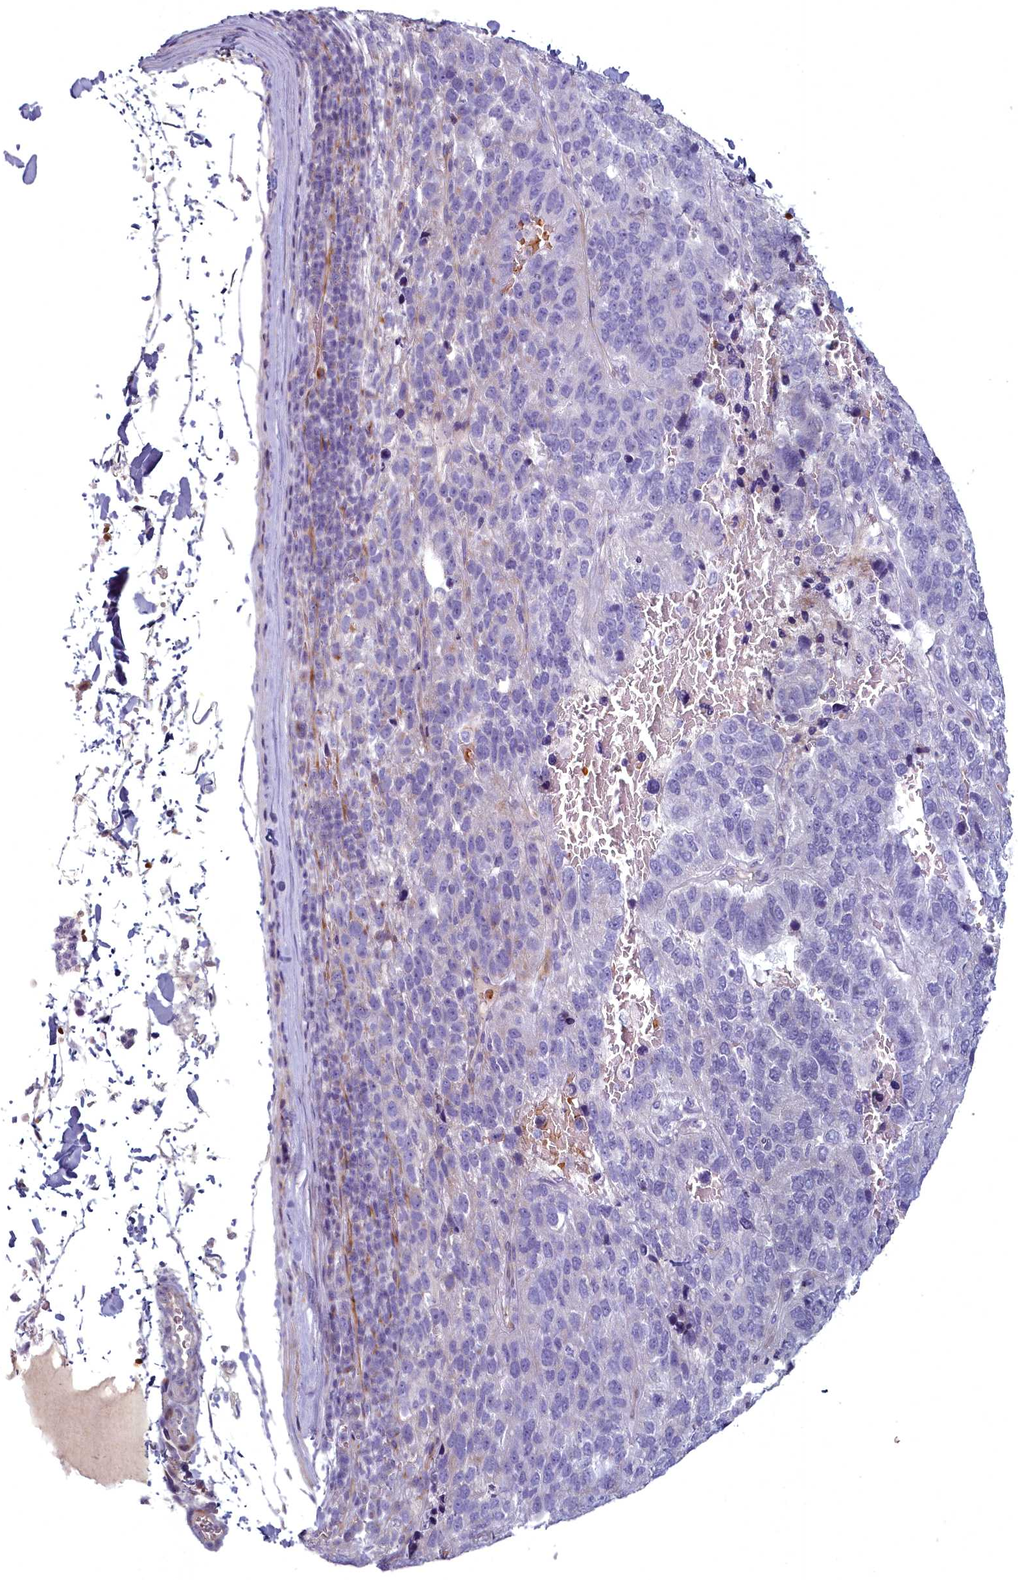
{"staining": {"intensity": "negative", "quantity": "none", "location": "none"}, "tissue": "pancreatic cancer", "cell_type": "Tumor cells", "image_type": "cancer", "snomed": [{"axis": "morphology", "description": "Adenocarcinoma, NOS"}, {"axis": "topography", "description": "Pancreas"}], "caption": "High power microscopy micrograph of an immunohistochemistry image of adenocarcinoma (pancreatic), revealing no significant positivity in tumor cells.", "gene": "ARL15", "patient": {"sex": "female", "age": 61}}